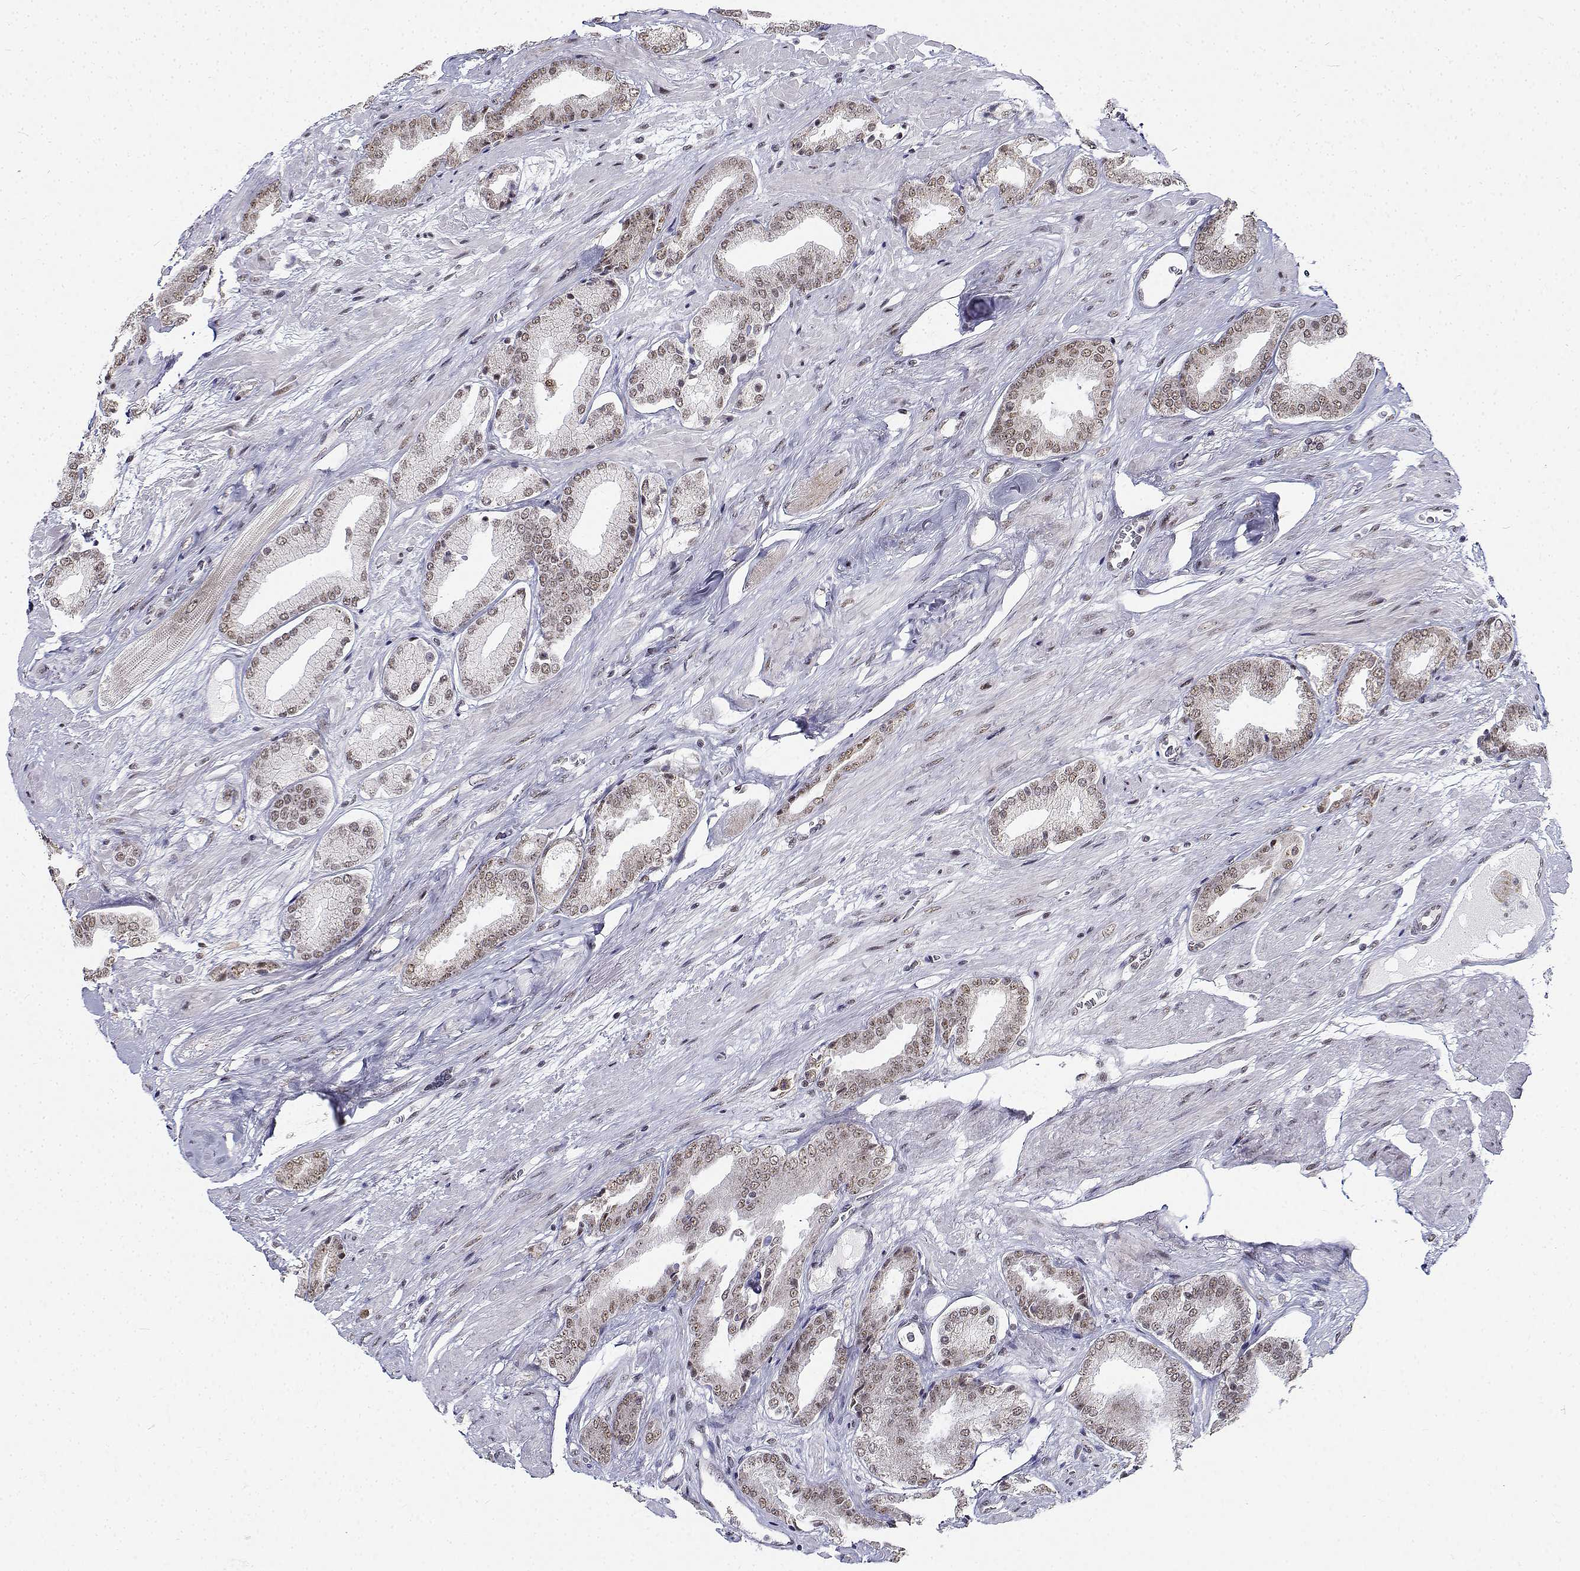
{"staining": {"intensity": "weak", "quantity": "25%-75%", "location": "nuclear"}, "tissue": "prostate cancer", "cell_type": "Tumor cells", "image_type": "cancer", "snomed": [{"axis": "morphology", "description": "Adenocarcinoma, High grade"}, {"axis": "topography", "description": "Prostate"}], "caption": "High-grade adenocarcinoma (prostate) stained with a brown dye displays weak nuclear positive expression in about 25%-75% of tumor cells.", "gene": "BCAS2", "patient": {"sex": "male", "age": 56}}